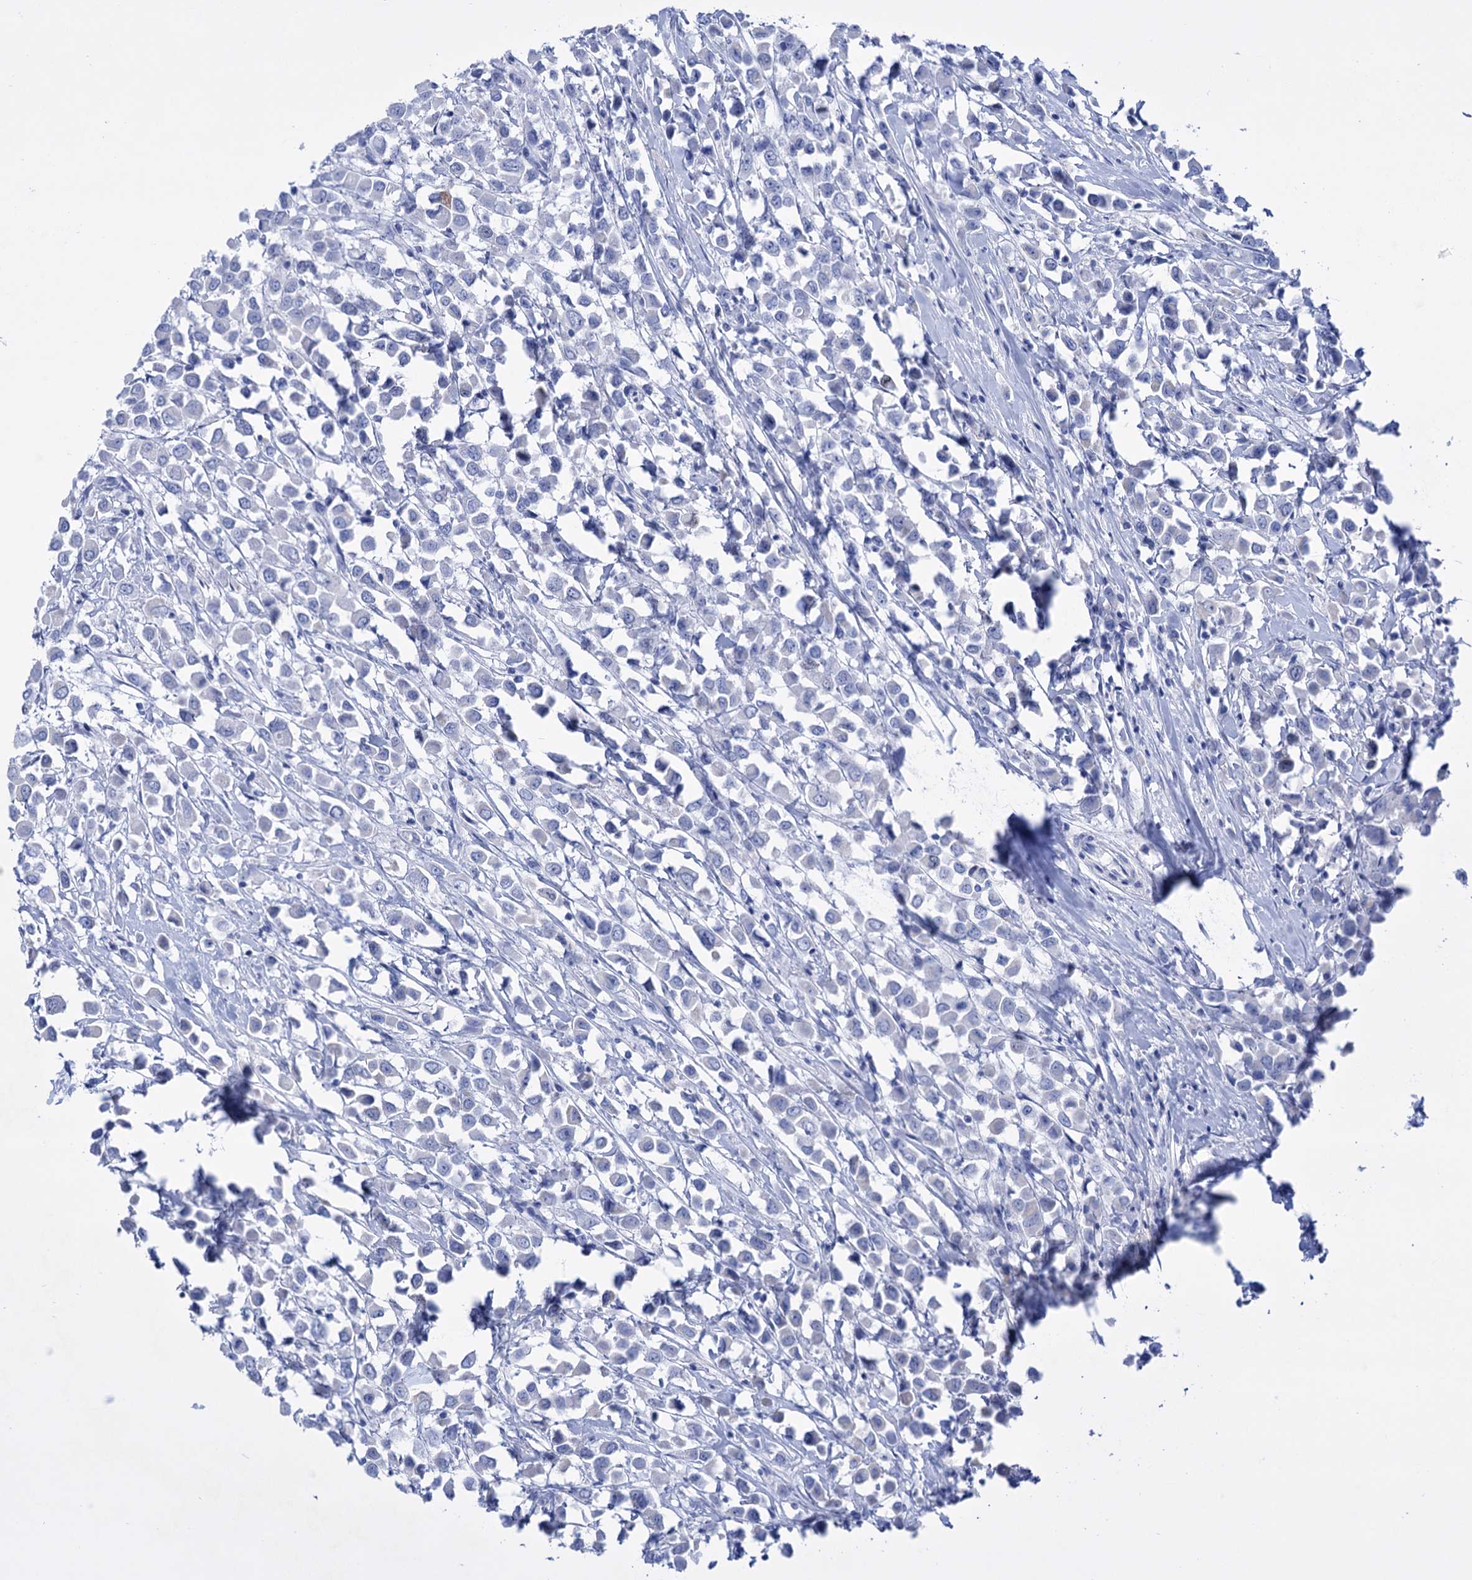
{"staining": {"intensity": "negative", "quantity": "none", "location": "none"}, "tissue": "breast cancer", "cell_type": "Tumor cells", "image_type": "cancer", "snomed": [{"axis": "morphology", "description": "Duct carcinoma"}, {"axis": "topography", "description": "Breast"}], "caption": "Immunohistochemistry of human breast cancer (invasive ductal carcinoma) displays no expression in tumor cells.", "gene": "FBXW12", "patient": {"sex": "female", "age": 61}}